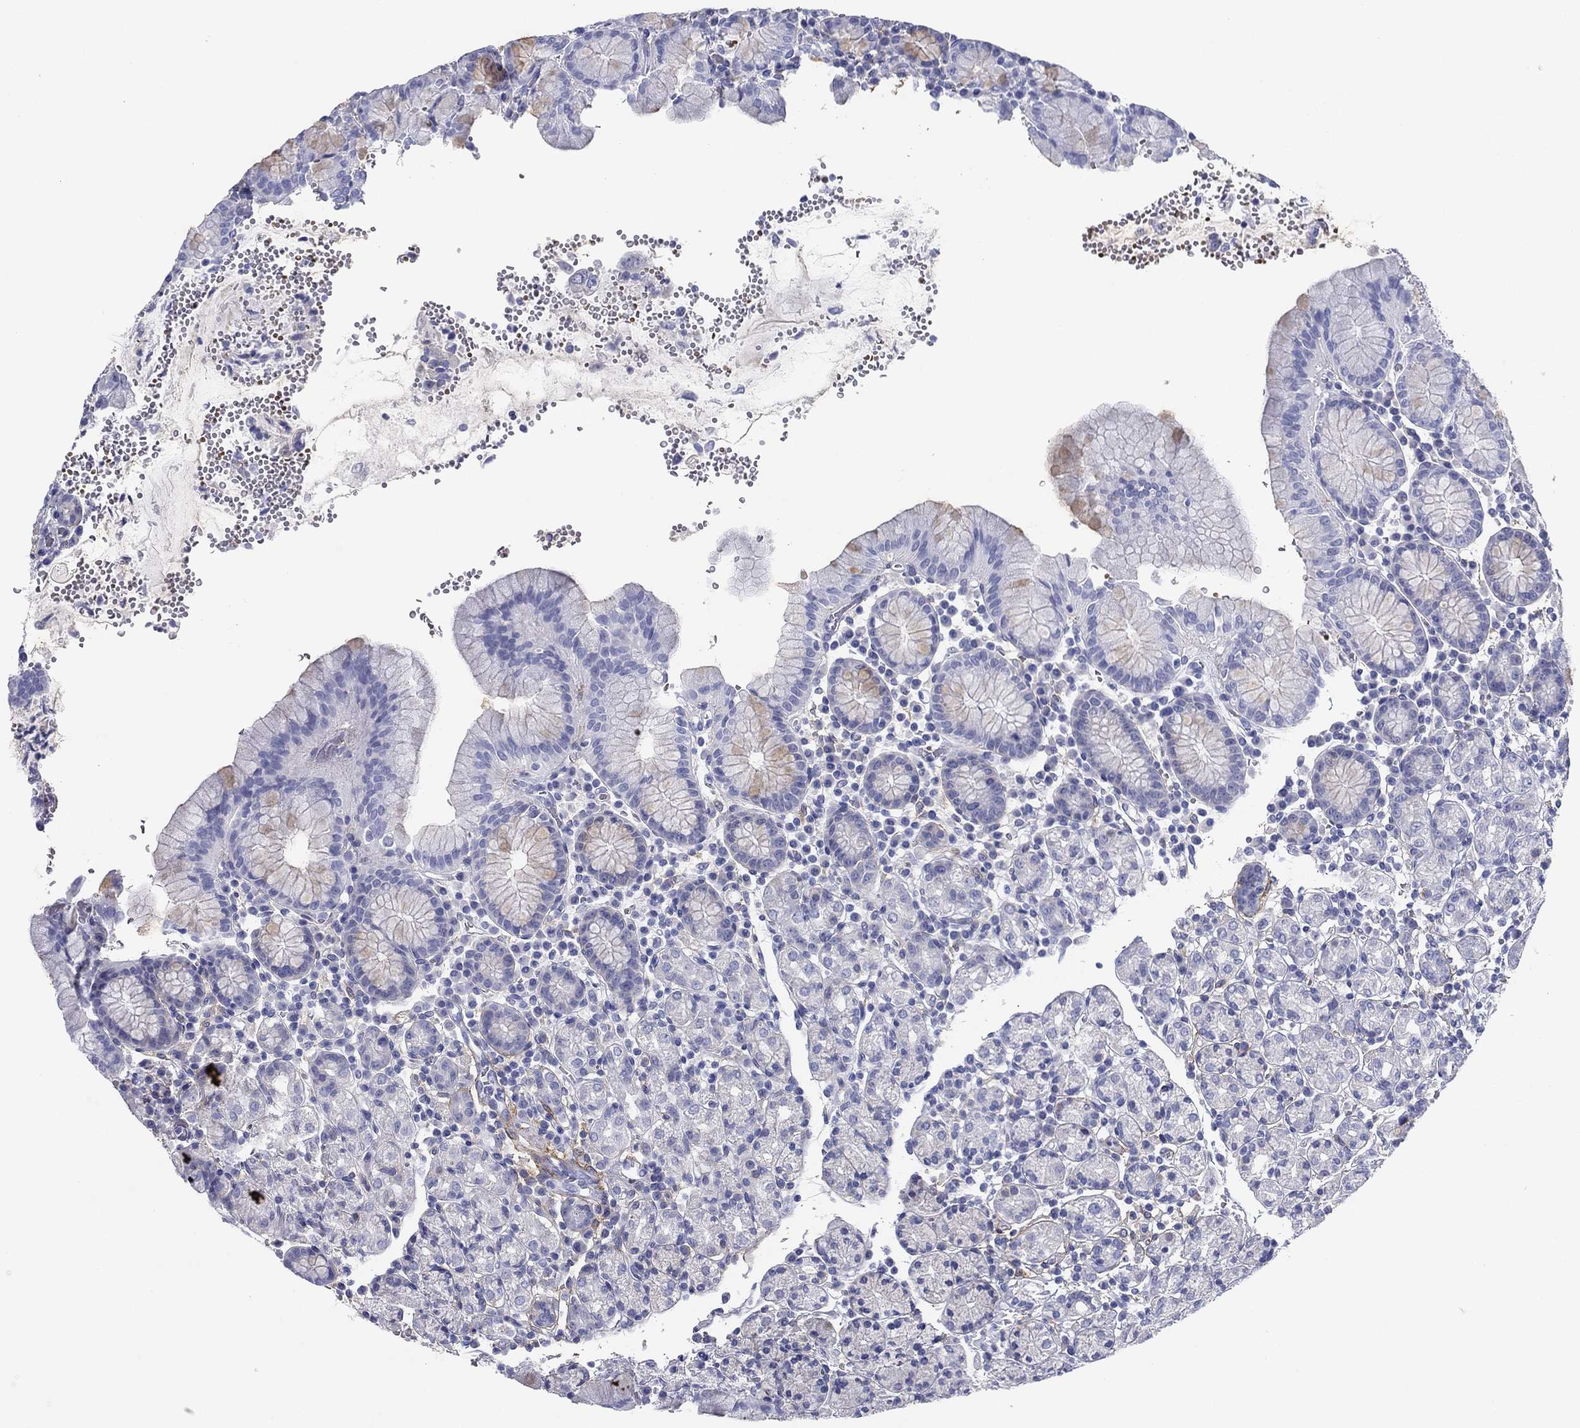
{"staining": {"intensity": "negative", "quantity": "none", "location": "none"}, "tissue": "stomach", "cell_type": "Glandular cells", "image_type": "normal", "snomed": [{"axis": "morphology", "description": "Normal tissue, NOS"}, {"axis": "topography", "description": "Stomach, upper"}, {"axis": "topography", "description": "Stomach"}], "caption": "The immunohistochemistry (IHC) photomicrograph has no significant positivity in glandular cells of stomach. (Brightfield microscopy of DAB immunohistochemistry (IHC) at high magnification).", "gene": "GPC1", "patient": {"sex": "male", "age": 62}}